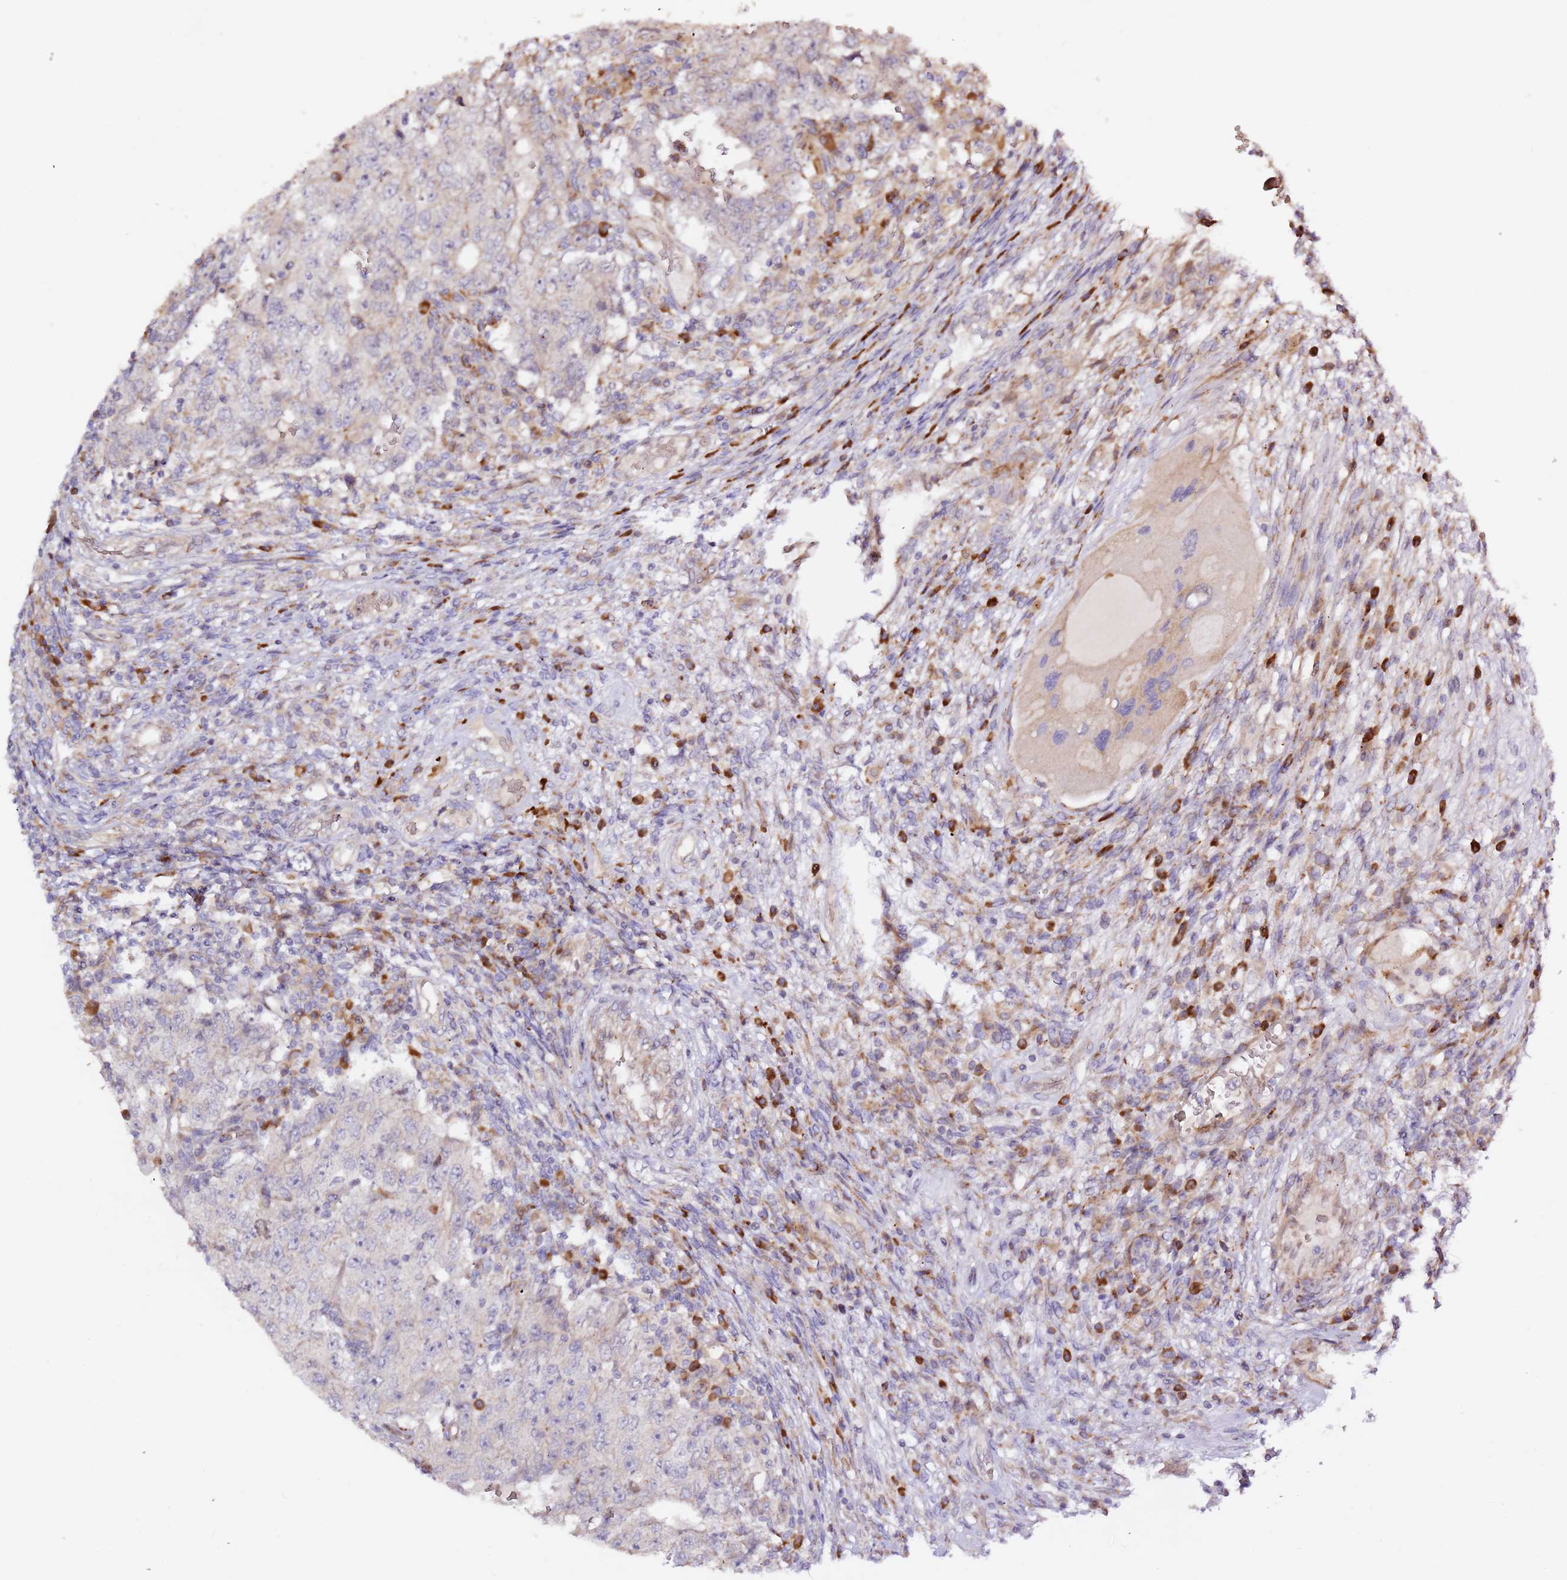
{"staining": {"intensity": "negative", "quantity": "none", "location": "none"}, "tissue": "testis cancer", "cell_type": "Tumor cells", "image_type": "cancer", "snomed": [{"axis": "morphology", "description": "Carcinoma, Embryonal, NOS"}, {"axis": "topography", "description": "Testis"}], "caption": "There is no significant positivity in tumor cells of testis embryonal carcinoma.", "gene": "HSD17B7", "patient": {"sex": "male", "age": 26}}